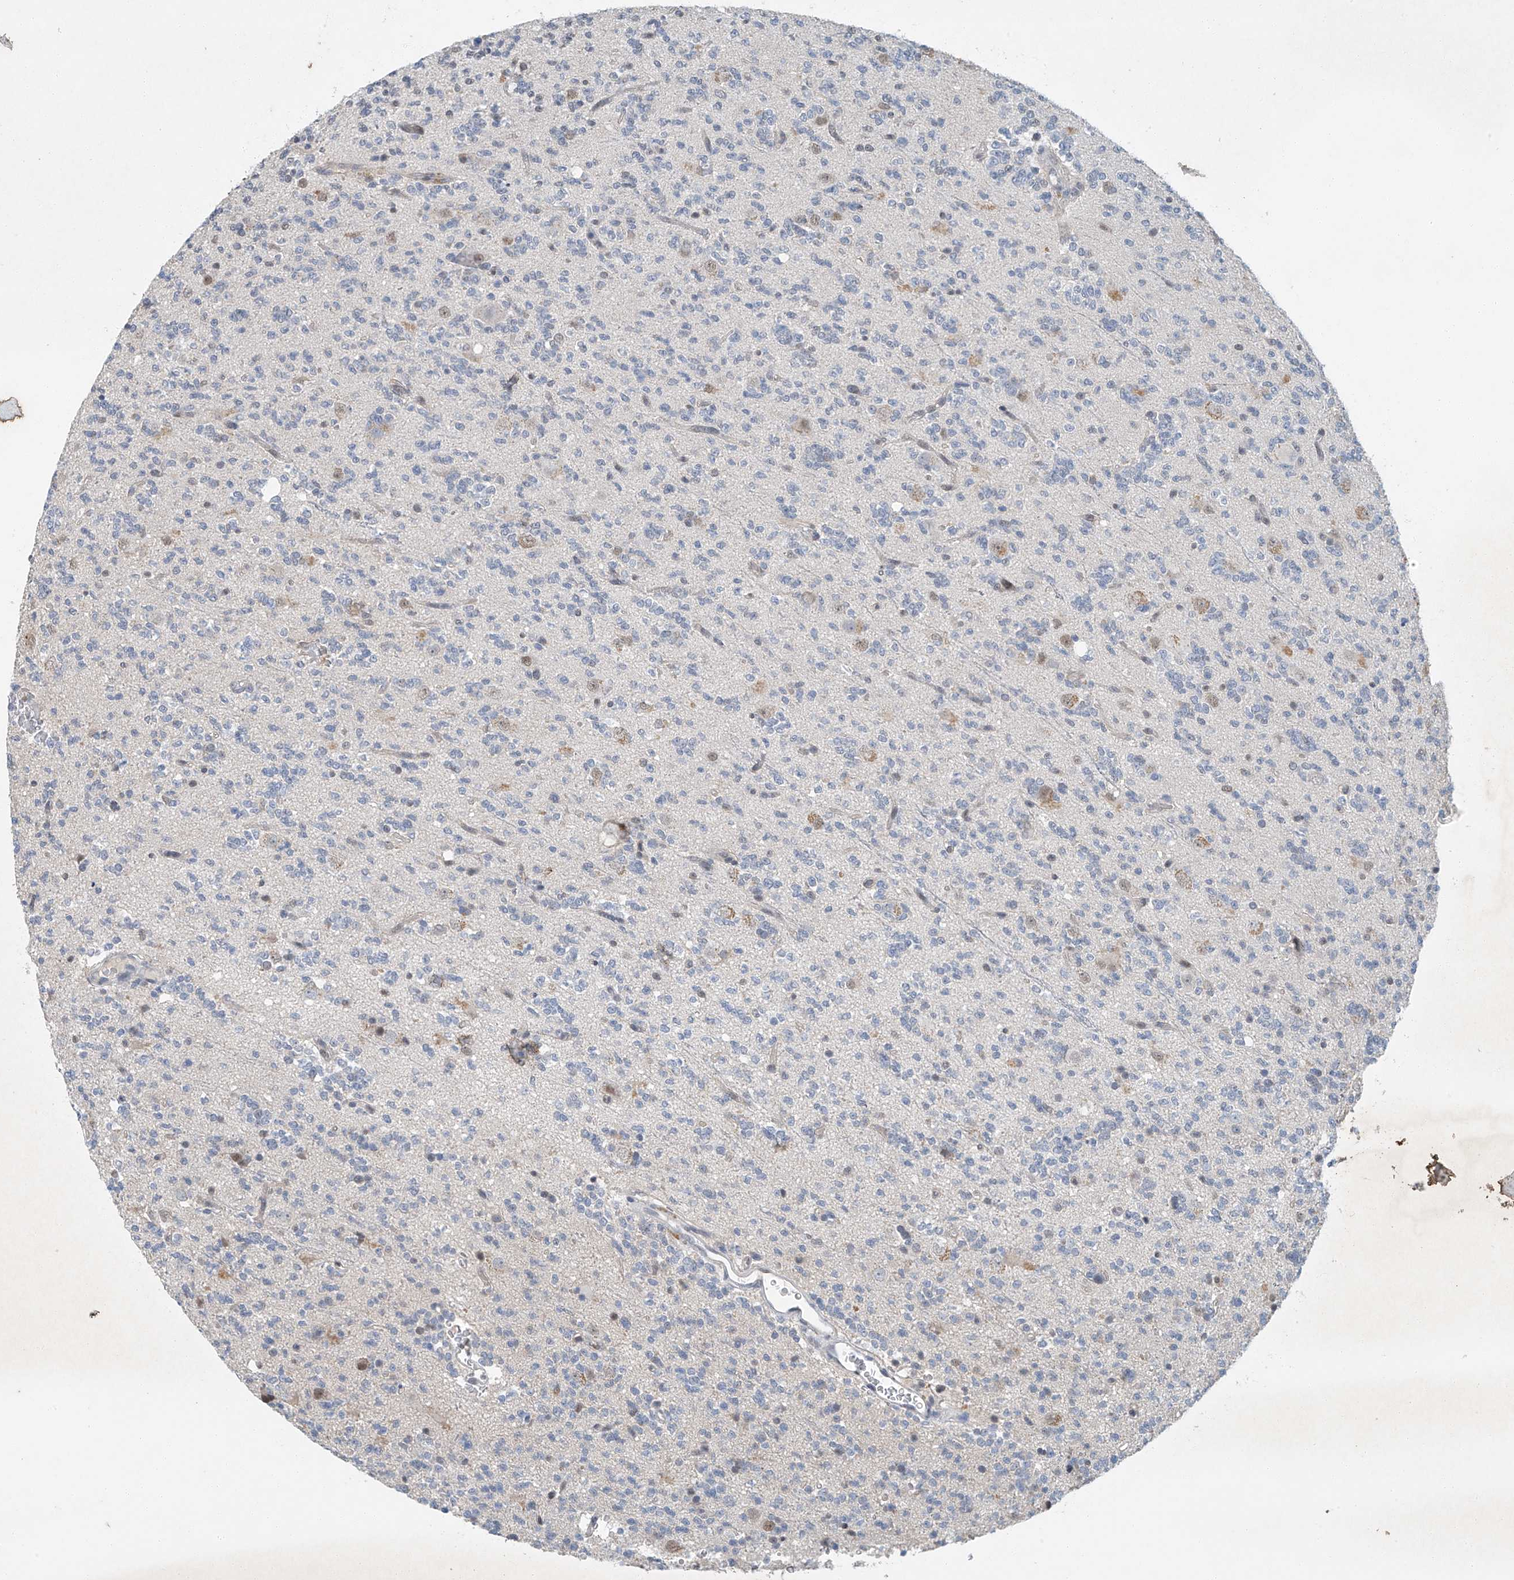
{"staining": {"intensity": "negative", "quantity": "none", "location": "none"}, "tissue": "glioma", "cell_type": "Tumor cells", "image_type": "cancer", "snomed": [{"axis": "morphology", "description": "Glioma, malignant, High grade"}, {"axis": "topography", "description": "Brain"}], "caption": "Tumor cells are negative for brown protein staining in malignant glioma (high-grade). (Immunohistochemistry, brightfield microscopy, high magnification).", "gene": "TAF8", "patient": {"sex": "female", "age": 62}}